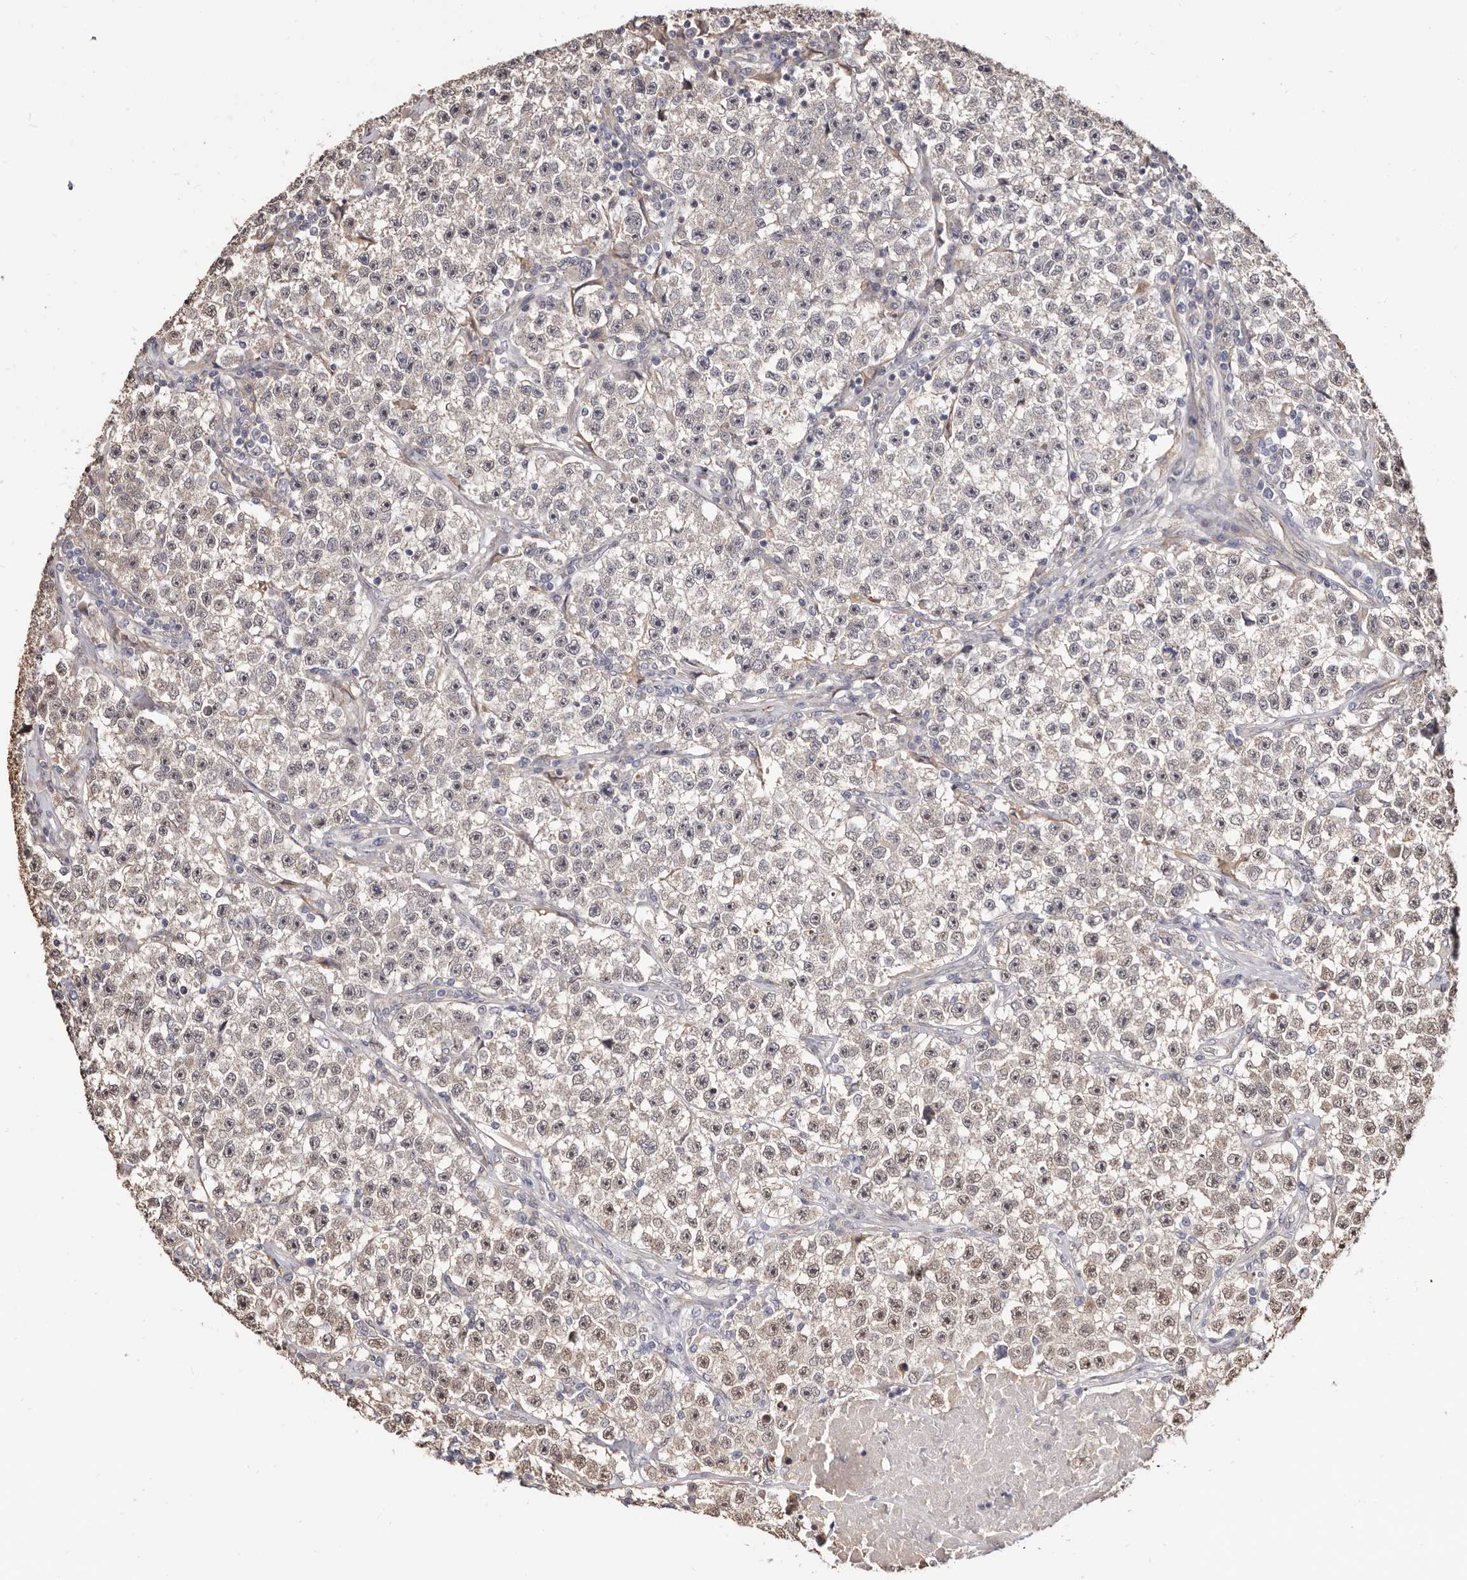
{"staining": {"intensity": "negative", "quantity": "none", "location": "none"}, "tissue": "testis cancer", "cell_type": "Tumor cells", "image_type": "cancer", "snomed": [{"axis": "morphology", "description": "Seminoma, NOS"}, {"axis": "topography", "description": "Testis"}], "caption": "Human testis cancer stained for a protein using IHC demonstrates no positivity in tumor cells.", "gene": "TRIP13", "patient": {"sex": "male", "age": 22}}